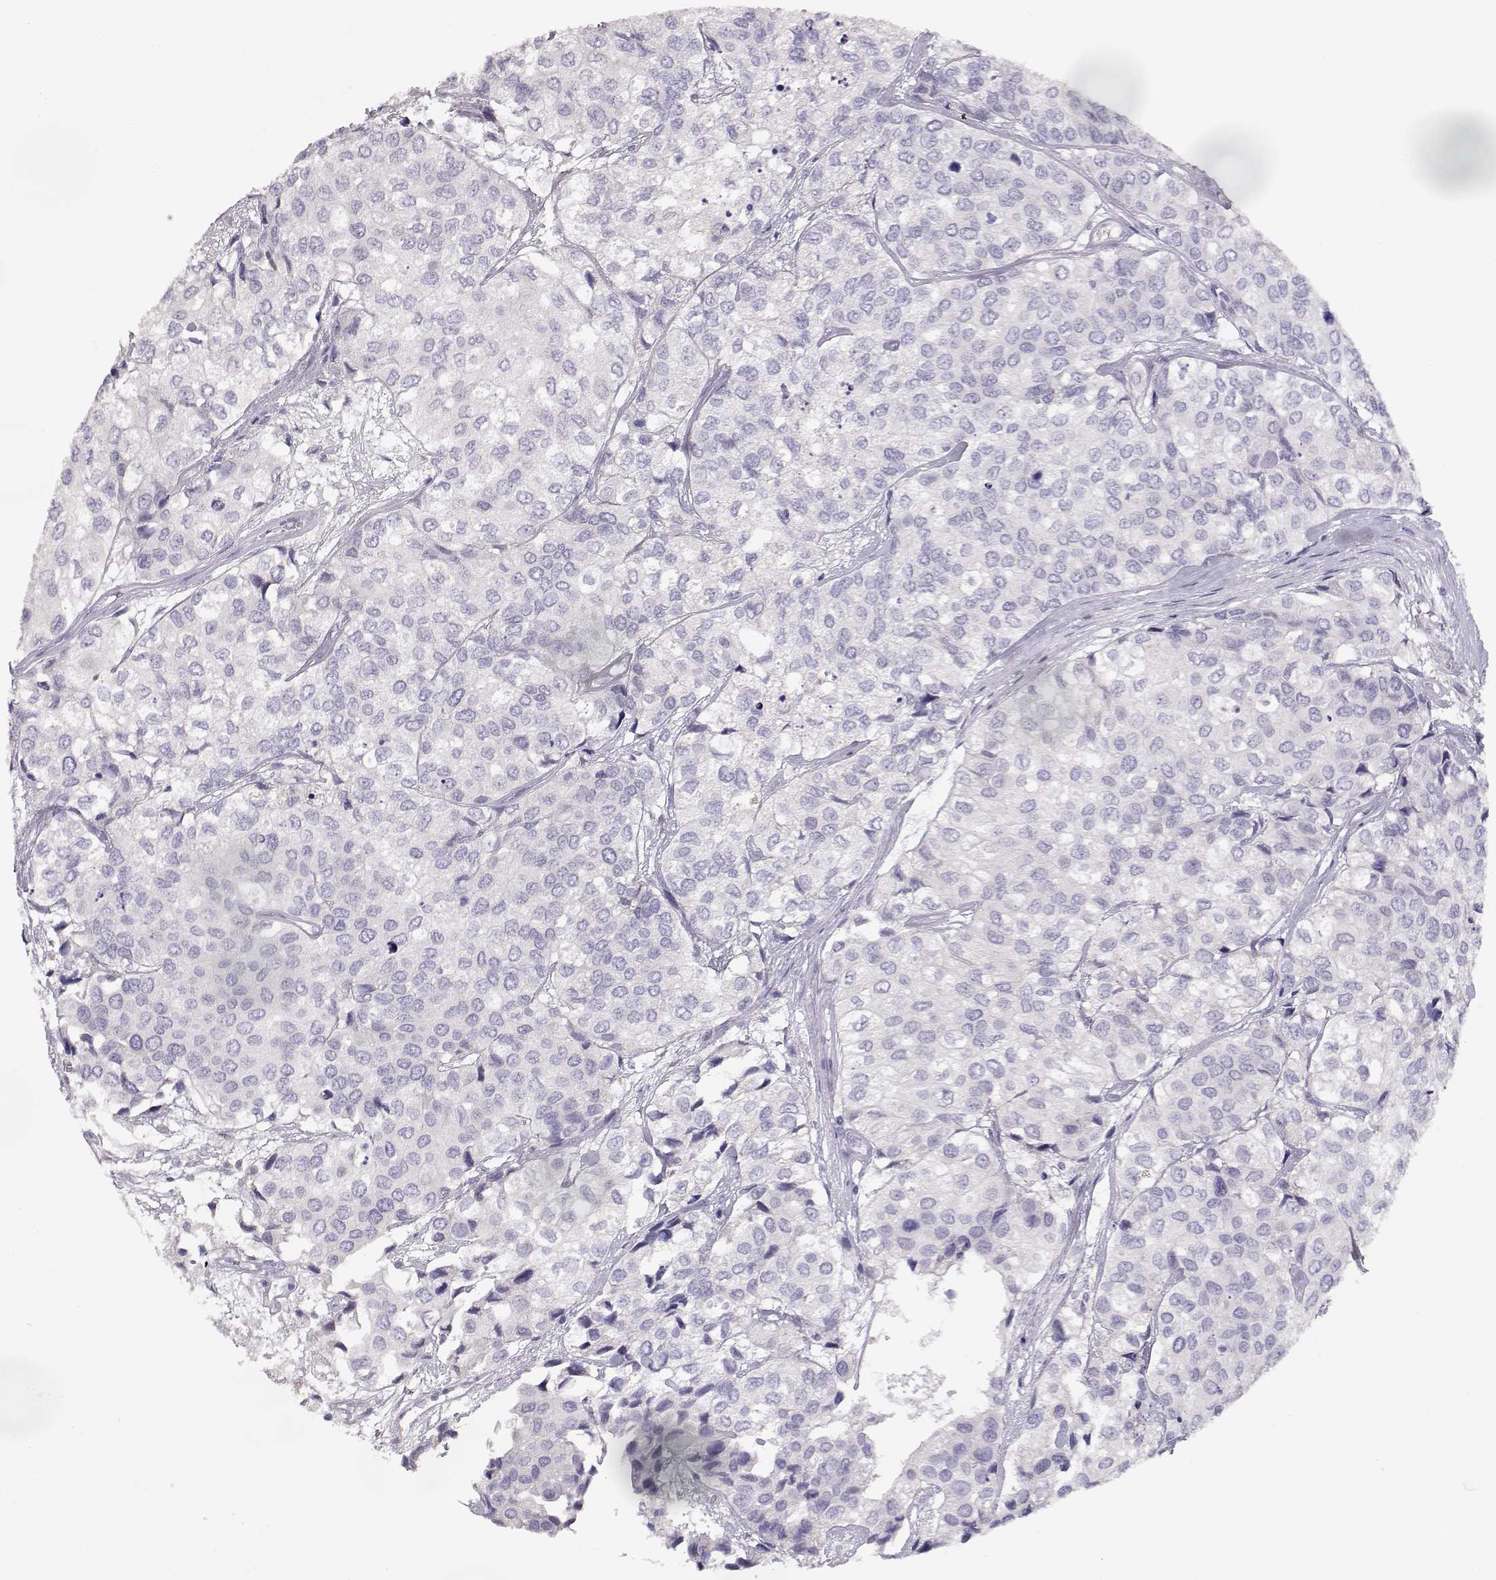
{"staining": {"intensity": "negative", "quantity": "none", "location": "none"}, "tissue": "urothelial cancer", "cell_type": "Tumor cells", "image_type": "cancer", "snomed": [{"axis": "morphology", "description": "Urothelial carcinoma, High grade"}, {"axis": "topography", "description": "Urinary bladder"}], "caption": "The micrograph demonstrates no significant expression in tumor cells of urothelial carcinoma (high-grade).", "gene": "GLIPR1L2", "patient": {"sex": "male", "age": 73}}